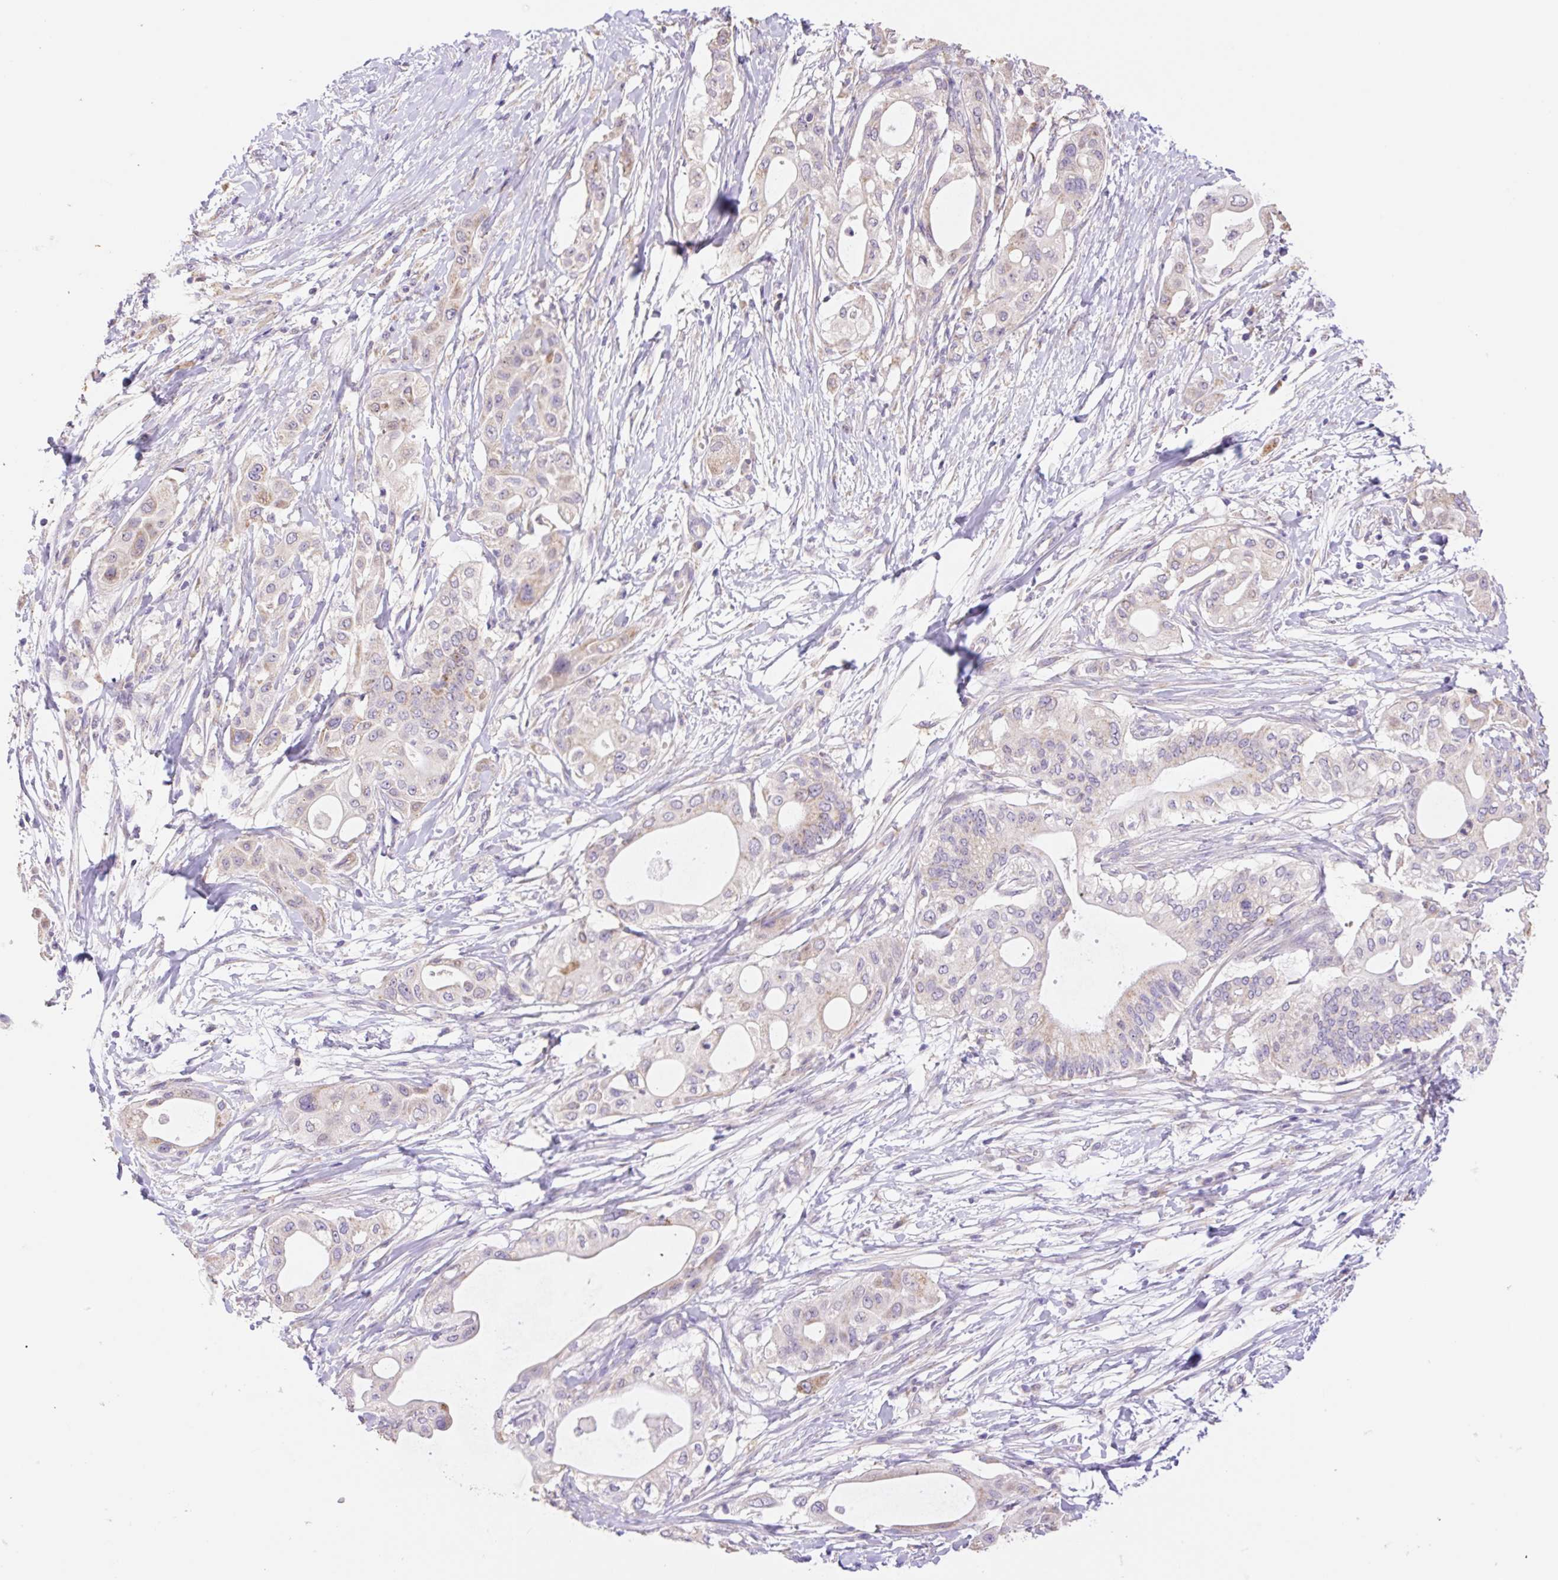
{"staining": {"intensity": "weak", "quantity": "<25%", "location": "cytoplasmic/membranous"}, "tissue": "pancreatic cancer", "cell_type": "Tumor cells", "image_type": "cancer", "snomed": [{"axis": "morphology", "description": "Adenocarcinoma, NOS"}, {"axis": "topography", "description": "Pancreas"}], "caption": "A high-resolution histopathology image shows immunohistochemistry (IHC) staining of adenocarcinoma (pancreatic), which shows no significant positivity in tumor cells. Nuclei are stained in blue.", "gene": "COPZ2", "patient": {"sex": "male", "age": 68}}